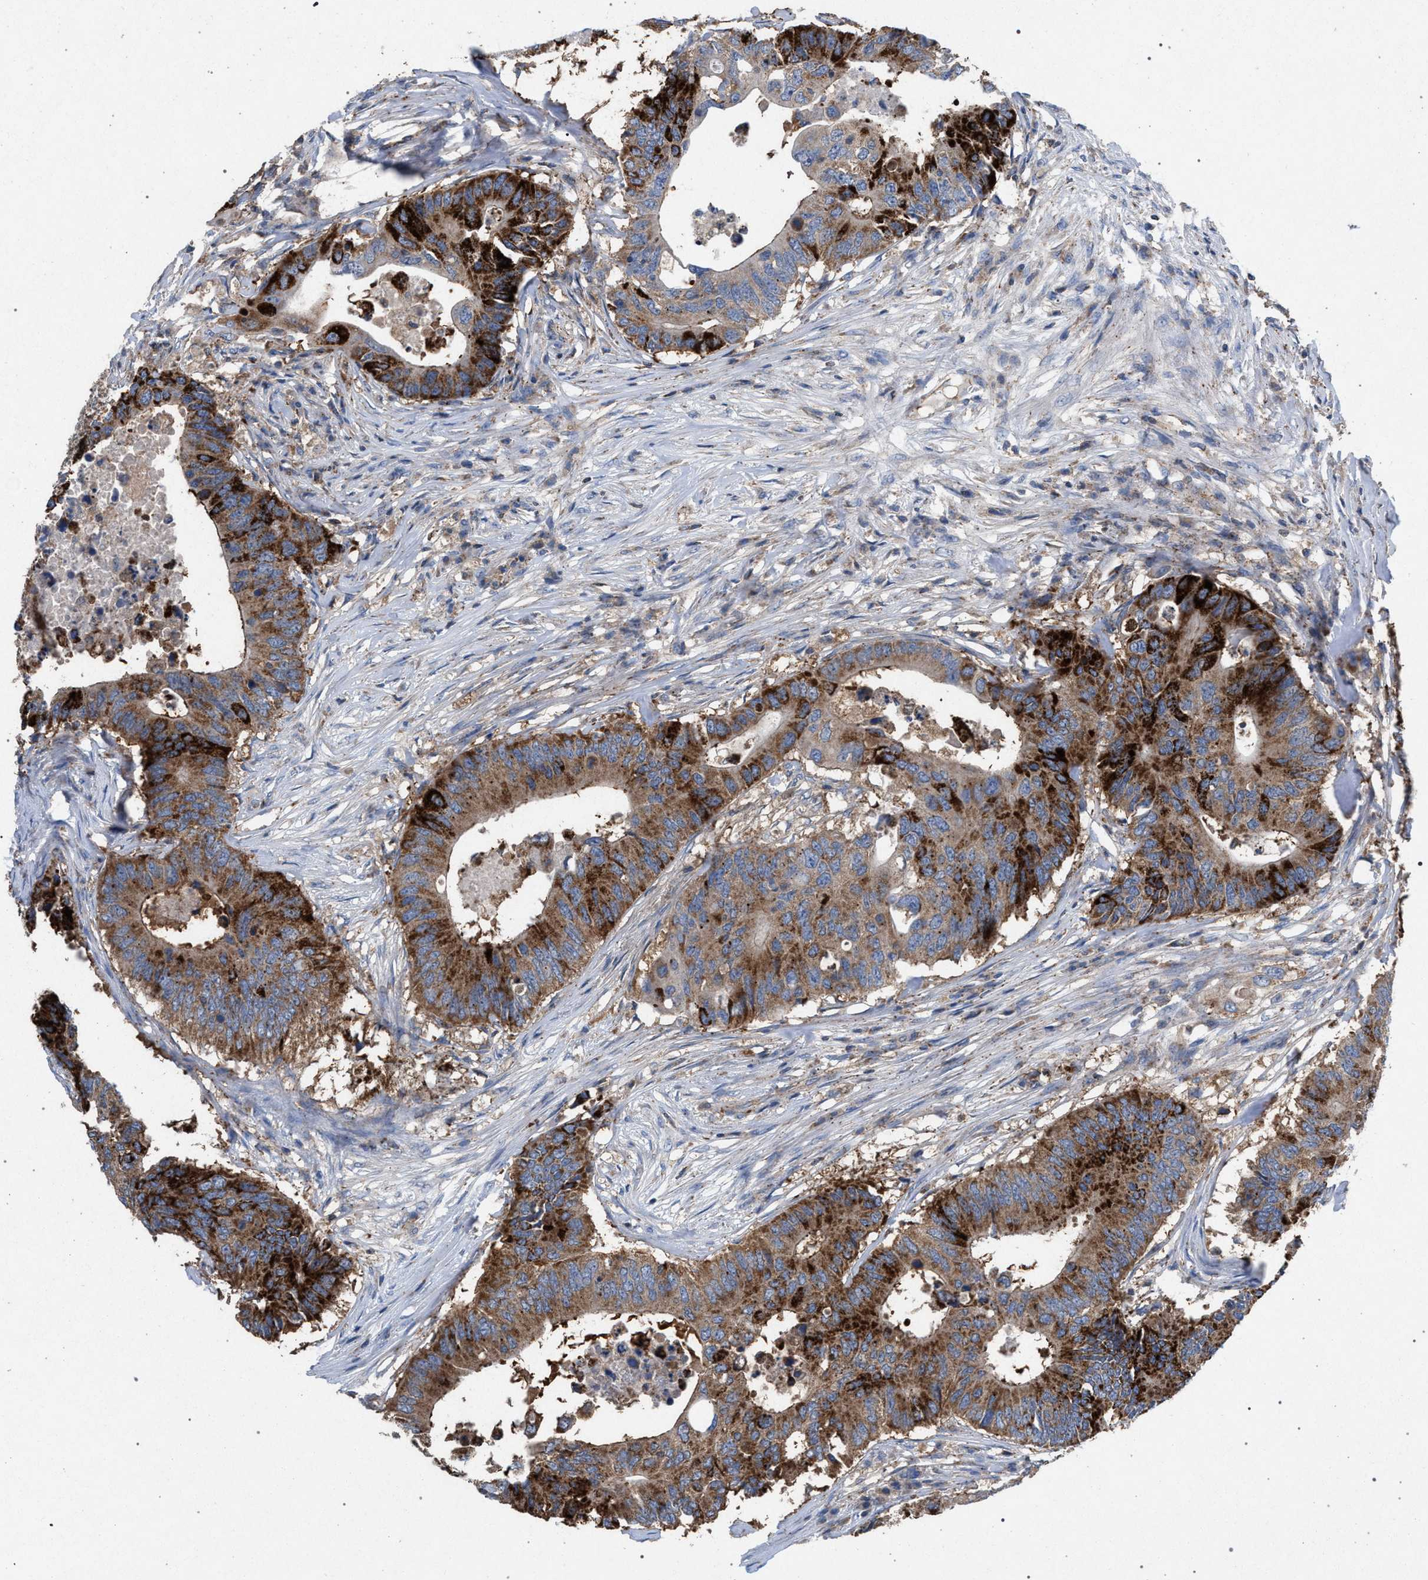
{"staining": {"intensity": "strong", "quantity": ">75%", "location": "cytoplasmic/membranous"}, "tissue": "colorectal cancer", "cell_type": "Tumor cells", "image_type": "cancer", "snomed": [{"axis": "morphology", "description": "Adenocarcinoma, NOS"}, {"axis": "topography", "description": "Colon"}], "caption": "A brown stain shows strong cytoplasmic/membranous expression of a protein in human colorectal cancer (adenocarcinoma) tumor cells.", "gene": "VPS13A", "patient": {"sex": "male", "age": 71}}